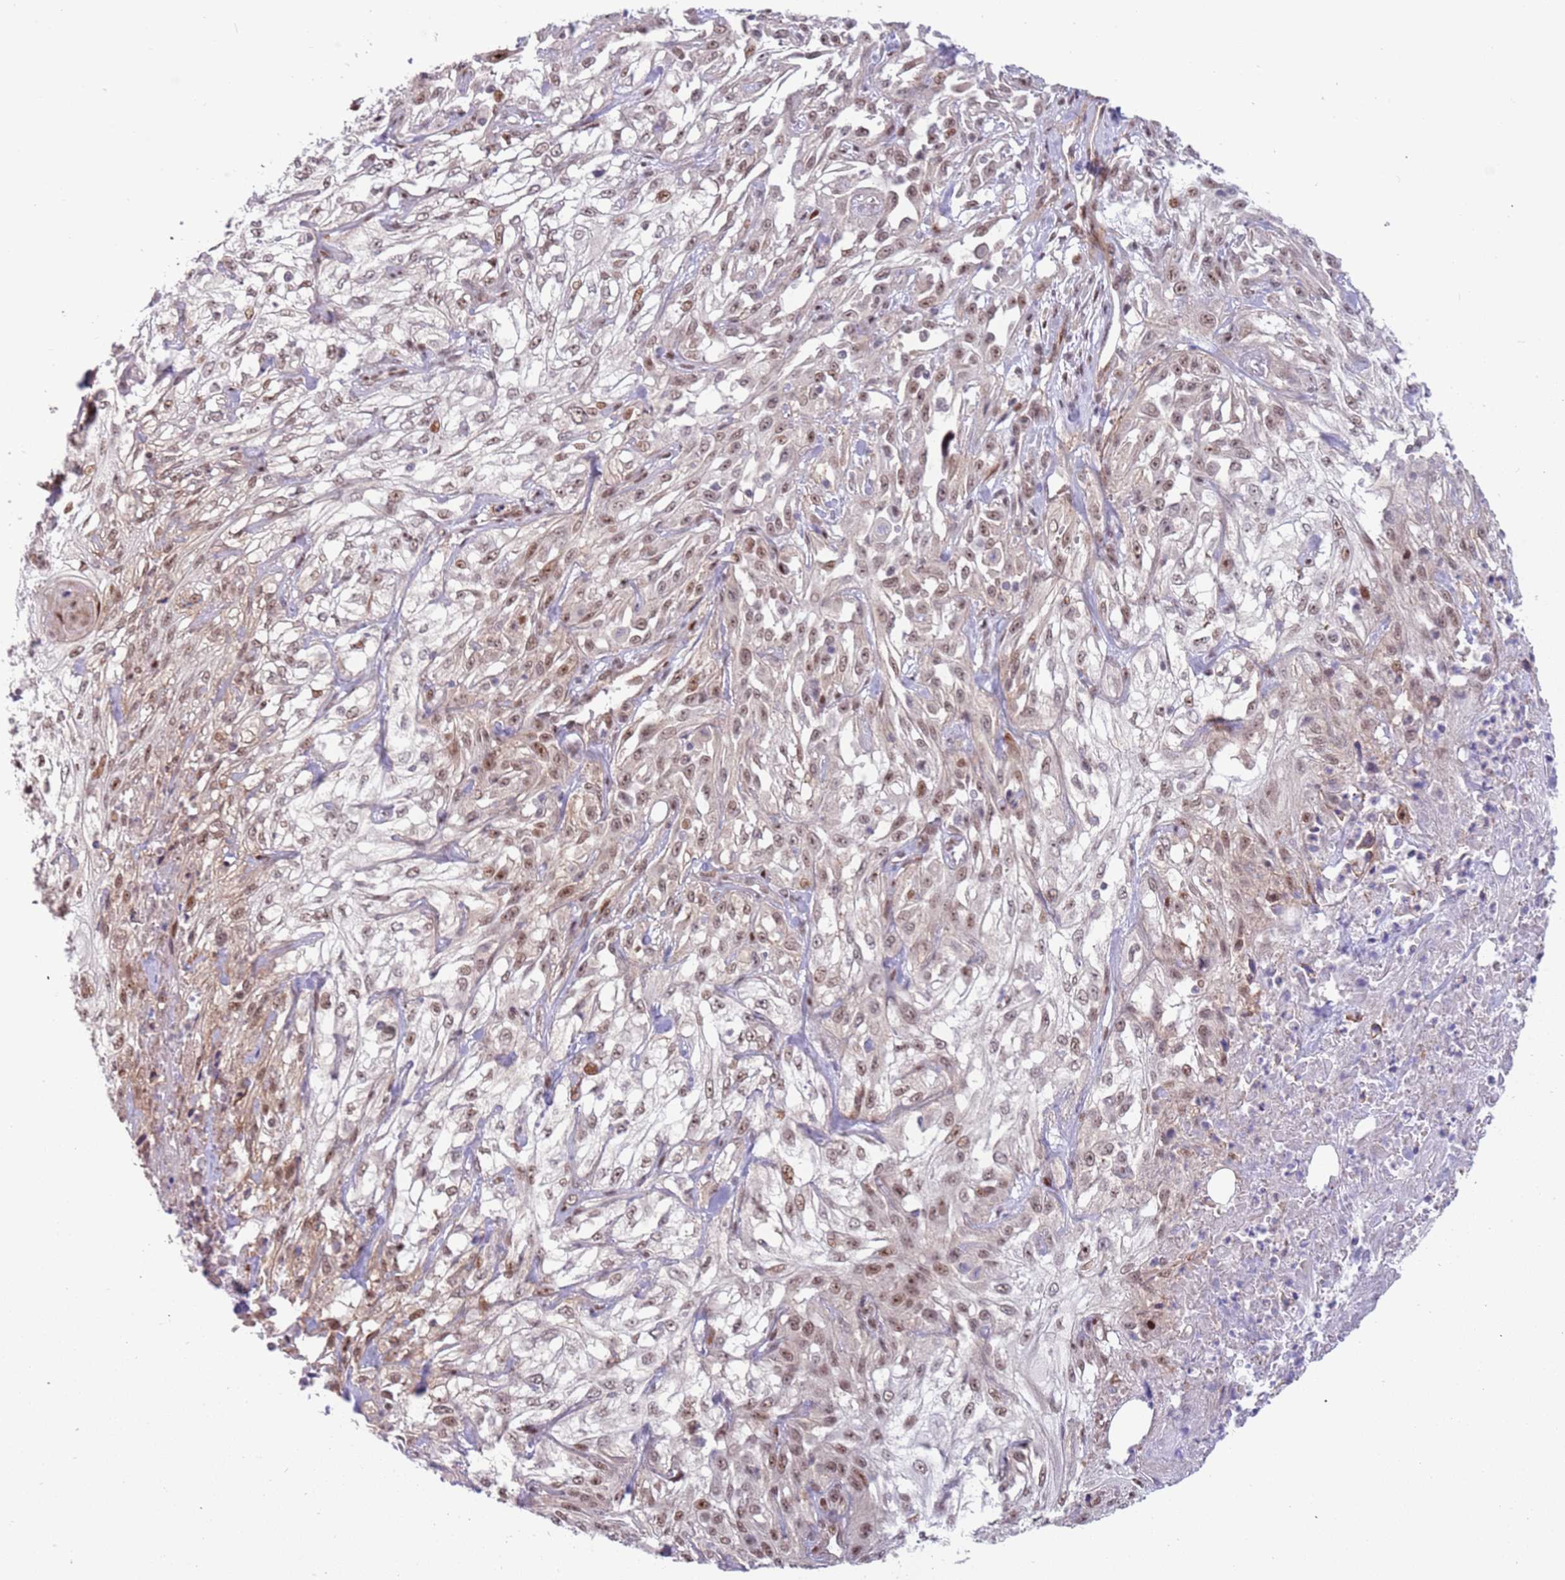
{"staining": {"intensity": "moderate", "quantity": ">75%", "location": "nuclear"}, "tissue": "skin cancer", "cell_type": "Tumor cells", "image_type": "cancer", "snomed": [{"axis": "morphology", "description": "Squamous cell carcinoma, NOS"}, {"axis": "morphology", "description": "Squamous cell carcinoma, metastatic, NOS"}, {"axis": "topography", "description": "Skin"}, {"axis": "topography", "description": "Lymph node"}], "caption": "IHC (DAB) staining of skin cancer (squamous cell carcinoma) displays moderate nuclear protein positivity in approximately >75% of tumor cells.", "gene": "LRMDA", "patient": {"sex": "male", "age": 75}}